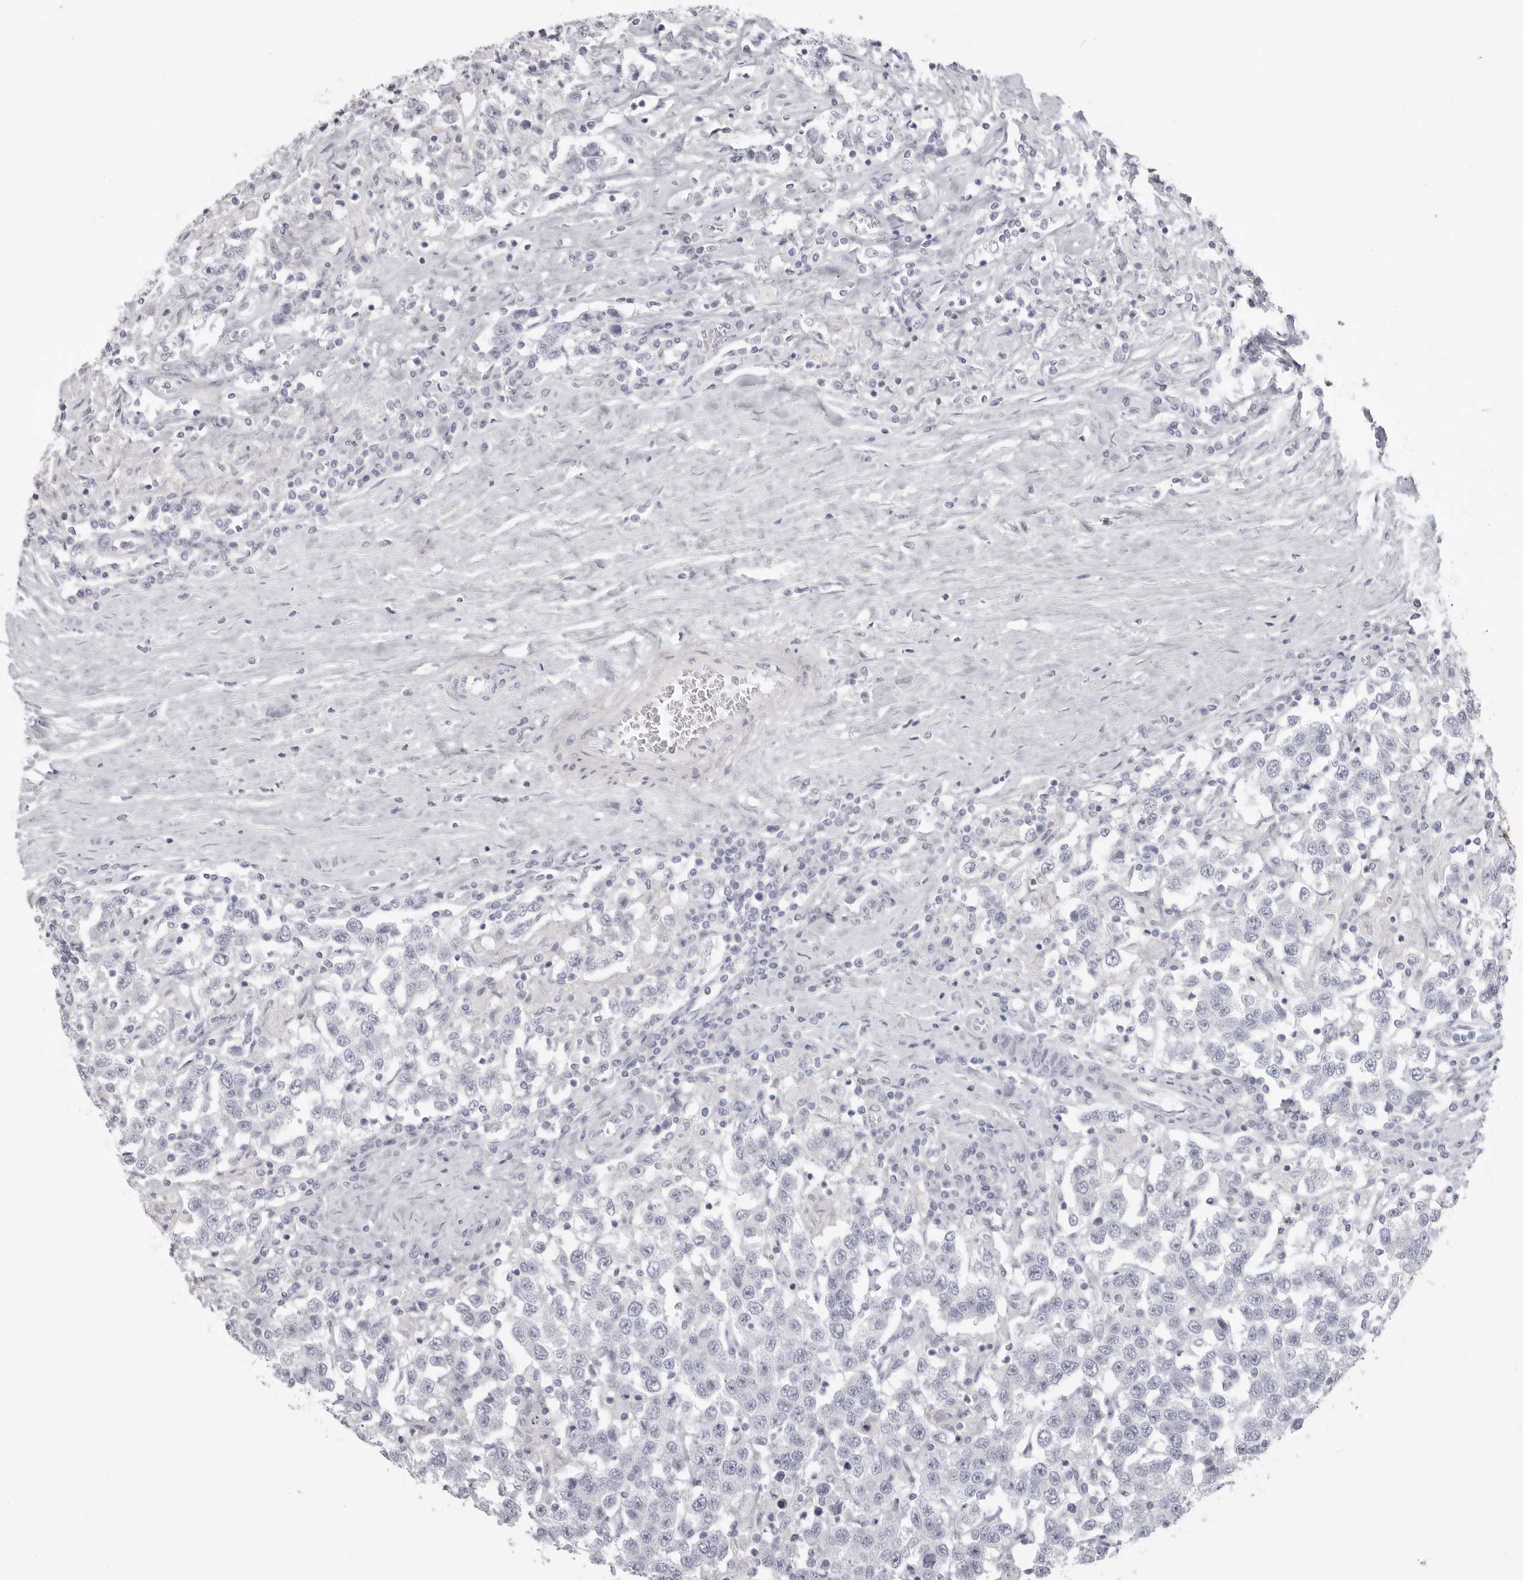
{"staining": {"intensity": "negative", "quantity": "none", "location": "none"}, "tissue": "testis cancer", "cell_type": "Tumor cells", "image_type": "cancer", "snomed": [{"axis": "morphology", "description": "Seminoma, NOS"}, {"axis": "topography", "description": "Testis"}], "caption": "This is an immunohistochemistry (IHC) image of human testis seminoma. There is no expression in tumor cells.", "gene": "RXFP1", "patient": {"sex": "male", "age": 41}}